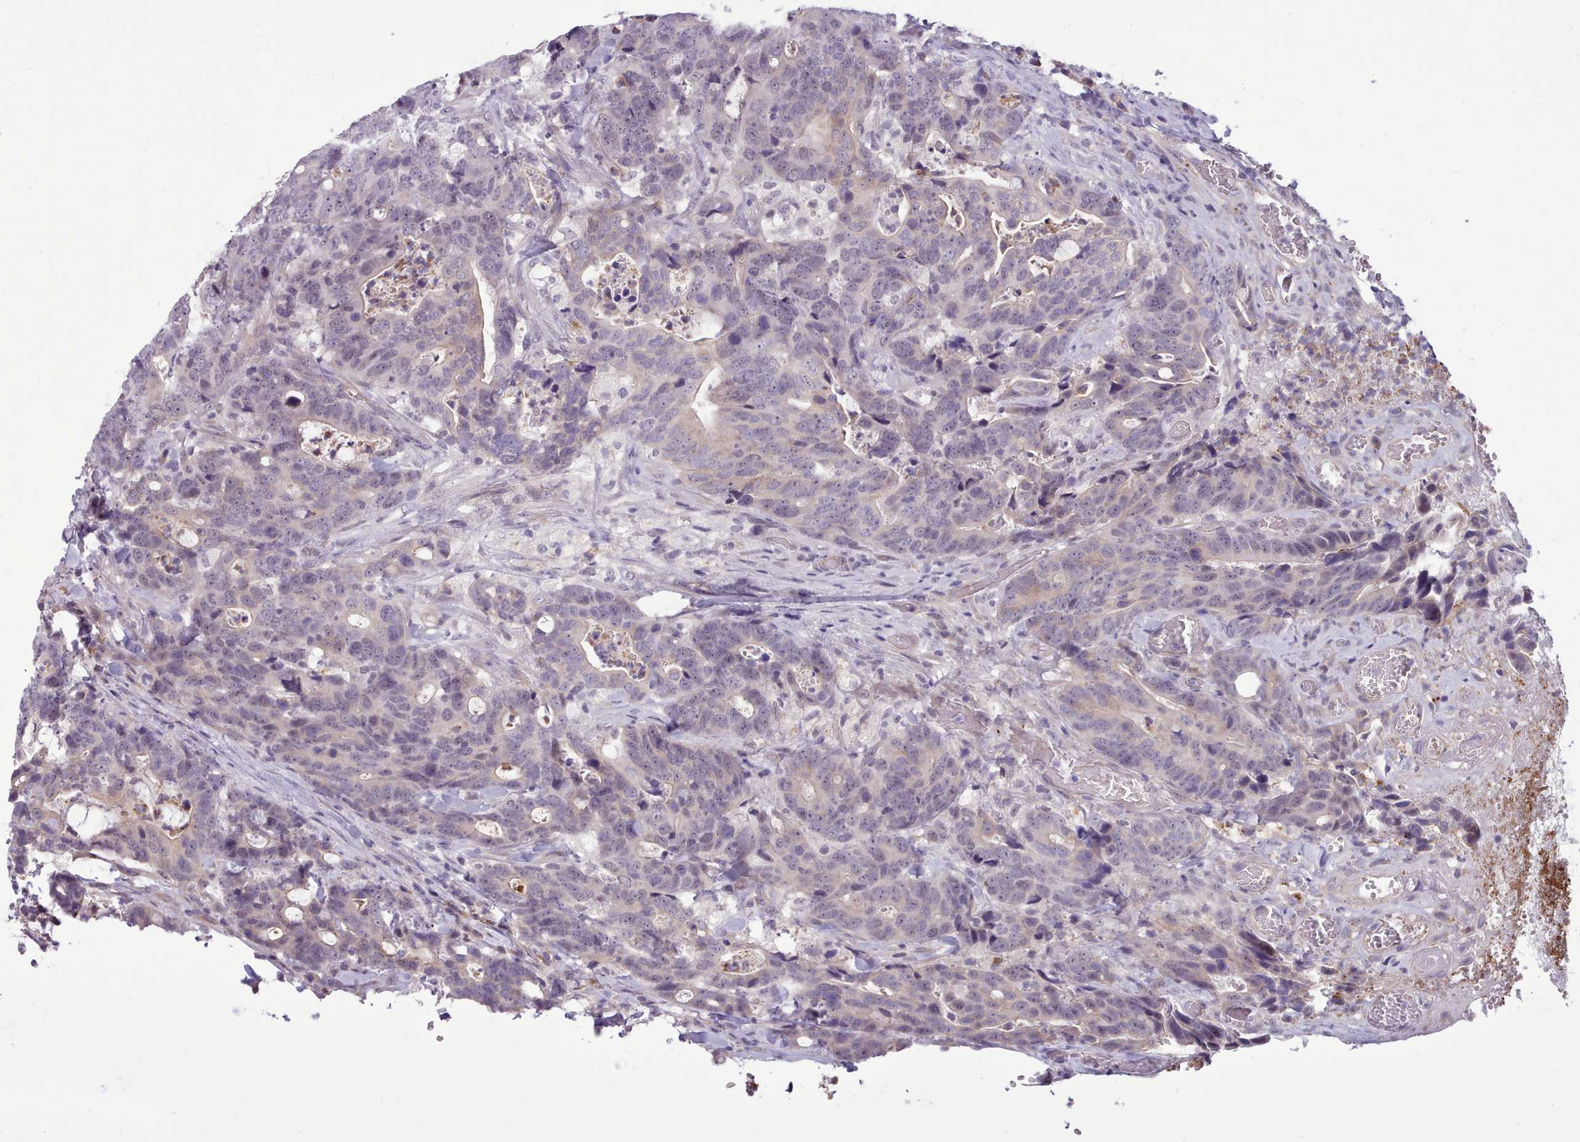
{"staining": {"intensity": "negative", "quantity": "none", "location": "none"}, "tissue": "colorectal cancer", "cell_type": "Tumor cells", "image_type": "cancer", "snomed": [{"axis": "morphology", "description": "Adenocarcinoma, NOS"}, {"axis": "topography", "description": "Colon"}], "caption": "This is an immunohistochemistry (IHC) image of human colorectal adenocarcinoma. There is no staining in tumor cells.", "gene": "KCTD16", "patient": {"sex": "female", "age": 82}}